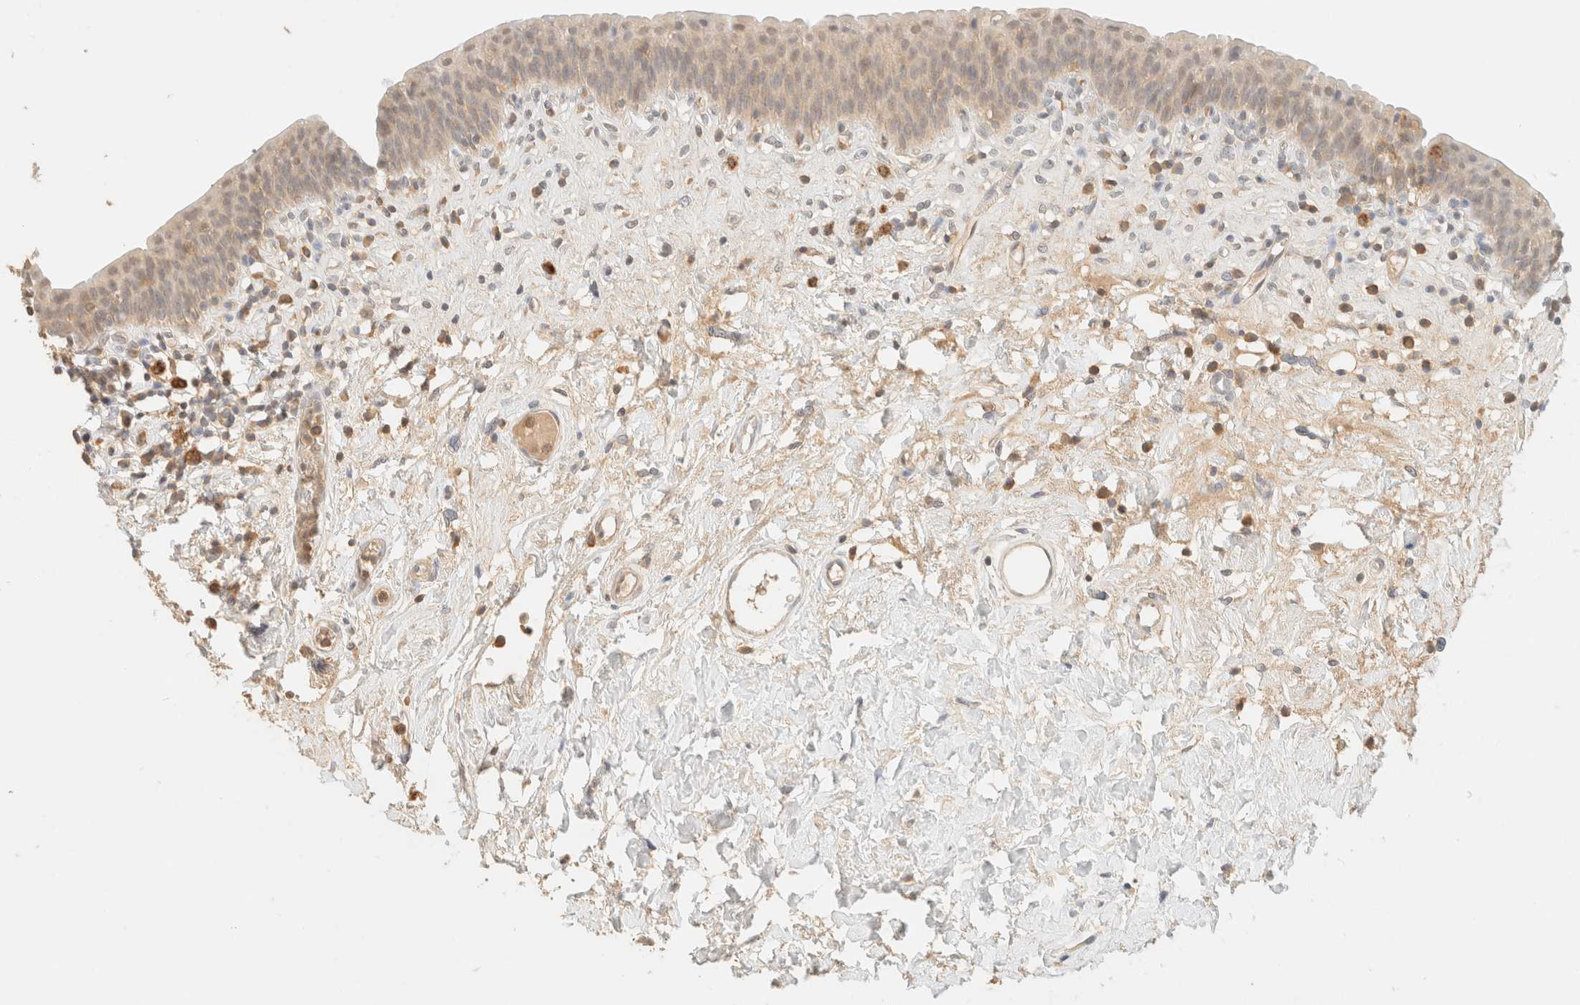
{"staining": {"intensity": "weak", "quantity": ">75%", "location": "cytoplasmic/membranous"}, "tissue": "urinary bladder", "cell_type": "Urothelial cells", "image_type": "normal", "snomed": [{"axis": "morphology", "description": "Normal tissue, NOS"}, {"axis": "topography", "description": "Urinary bladder"}], "caption": "Urinary bladder stained with DAB (3,3'-diaminobenzidine) immunohistochemistry (IHC) demonstrates low levels of weak cytoplasmic/membranous expression in about >75% of urothelial cells.", "gene": "TIMD4", "patient": {"sex": "male", "age": 83}}